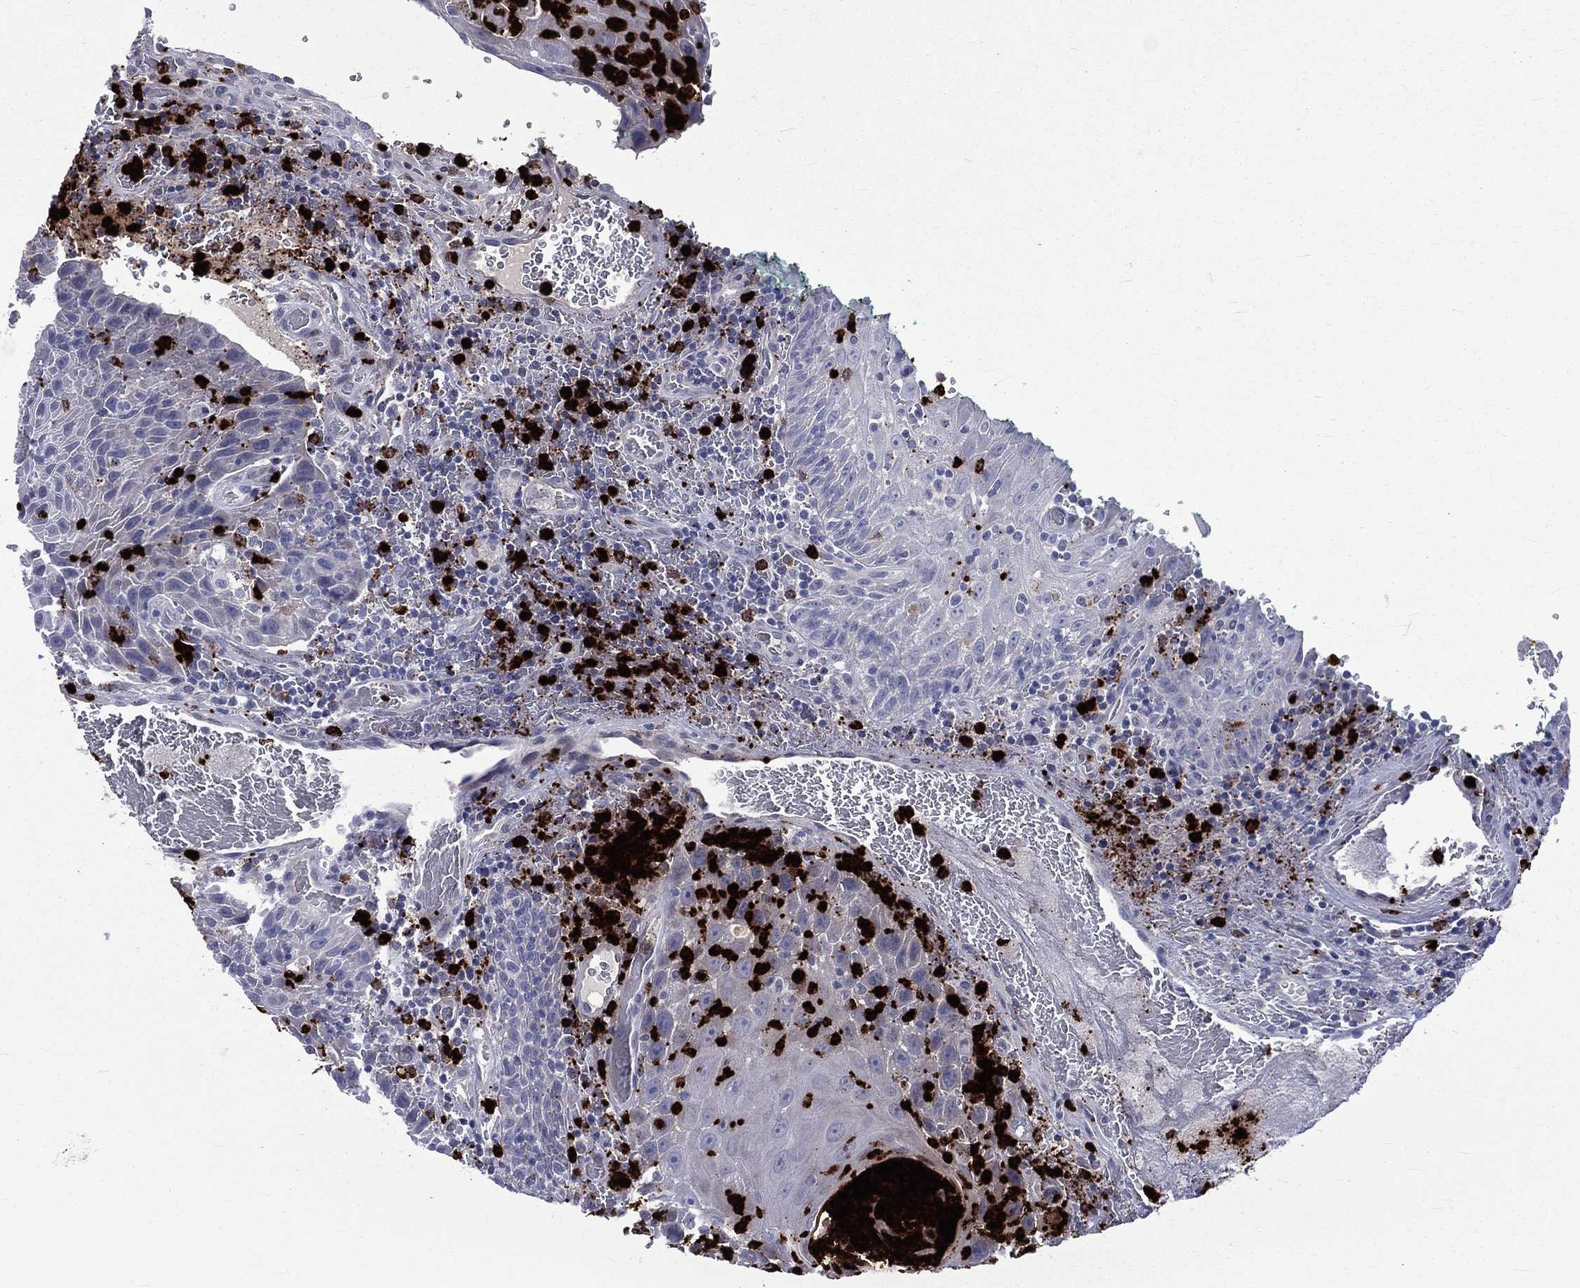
{"staining": {"intensity": "negative", "quantity": "none", "location": "none"}, "tissue": "head and neck cancer", "cell_type": "Tumor cells", "image_type": "cancer", "snomed": [{"axis": "morphology", "description": "Squamous cell carcinoma, NOS"}, {"axis": "topography", "description": "Head-Neck"}], "caption": "The histopathology image exhibits no staining of tumor cells in head and neck cancer (squamous cell carcinoma).", "gene": "ELANE", "patient": {"sex": "male", "age": 69}}